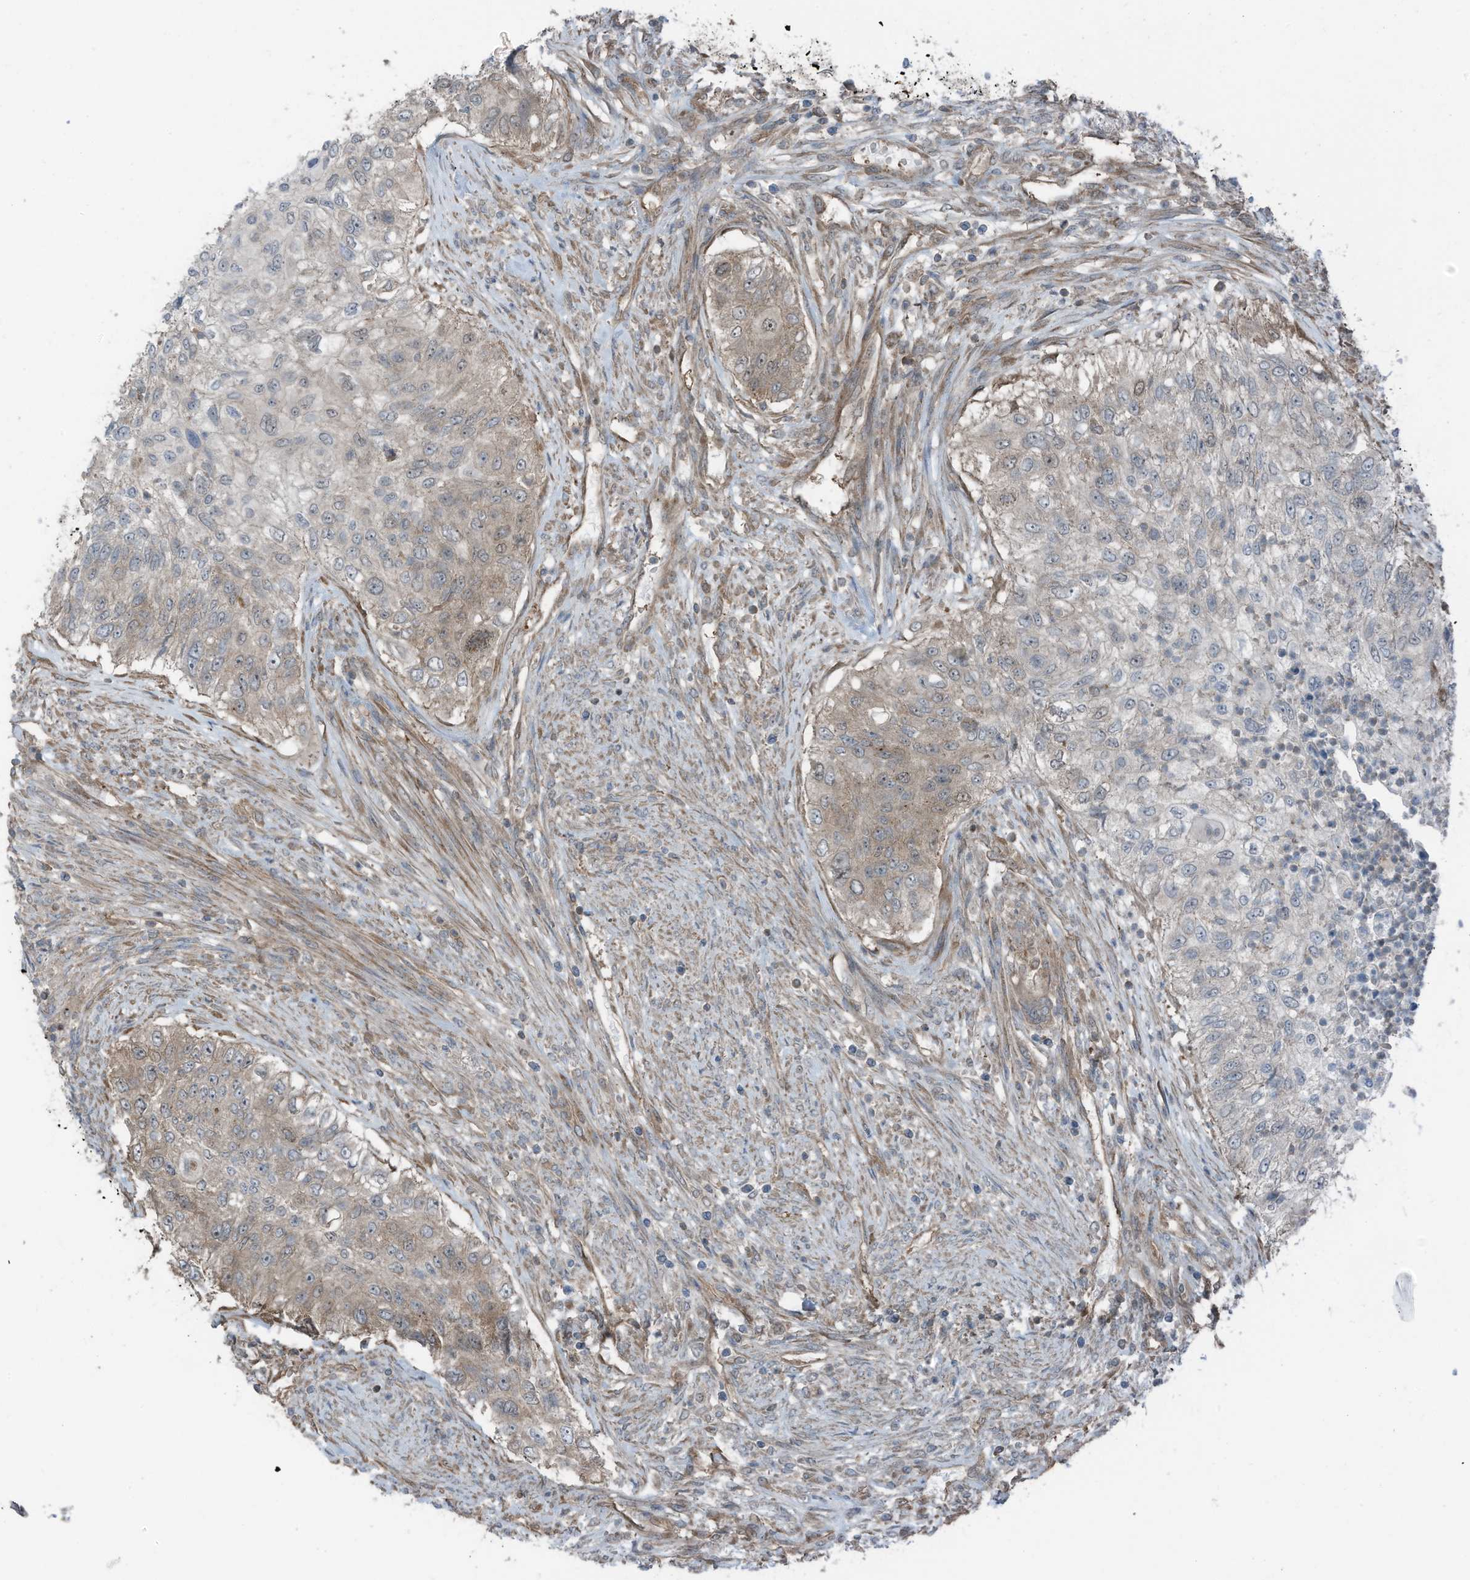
{"staining": {"intensity": "weak", "quantity": "<25%", "location": "cytoplasmic/membranous"}, "tissue": "urothelial cancer", "cell_type": "Tumor cells", "image_type": "cancer", "snomed": [{"axis": "morphology", "description": "Urothelial carcinoma, High grade"}, {"axis": "topography", "description": "Urinary bladder"}], "caption": "DAB immunohistochemical staining of urothelial cancer shows no significant expression in tumor cells.", "gene": "TXNDC9", "patient": {"sex": "female", "age": 60}}